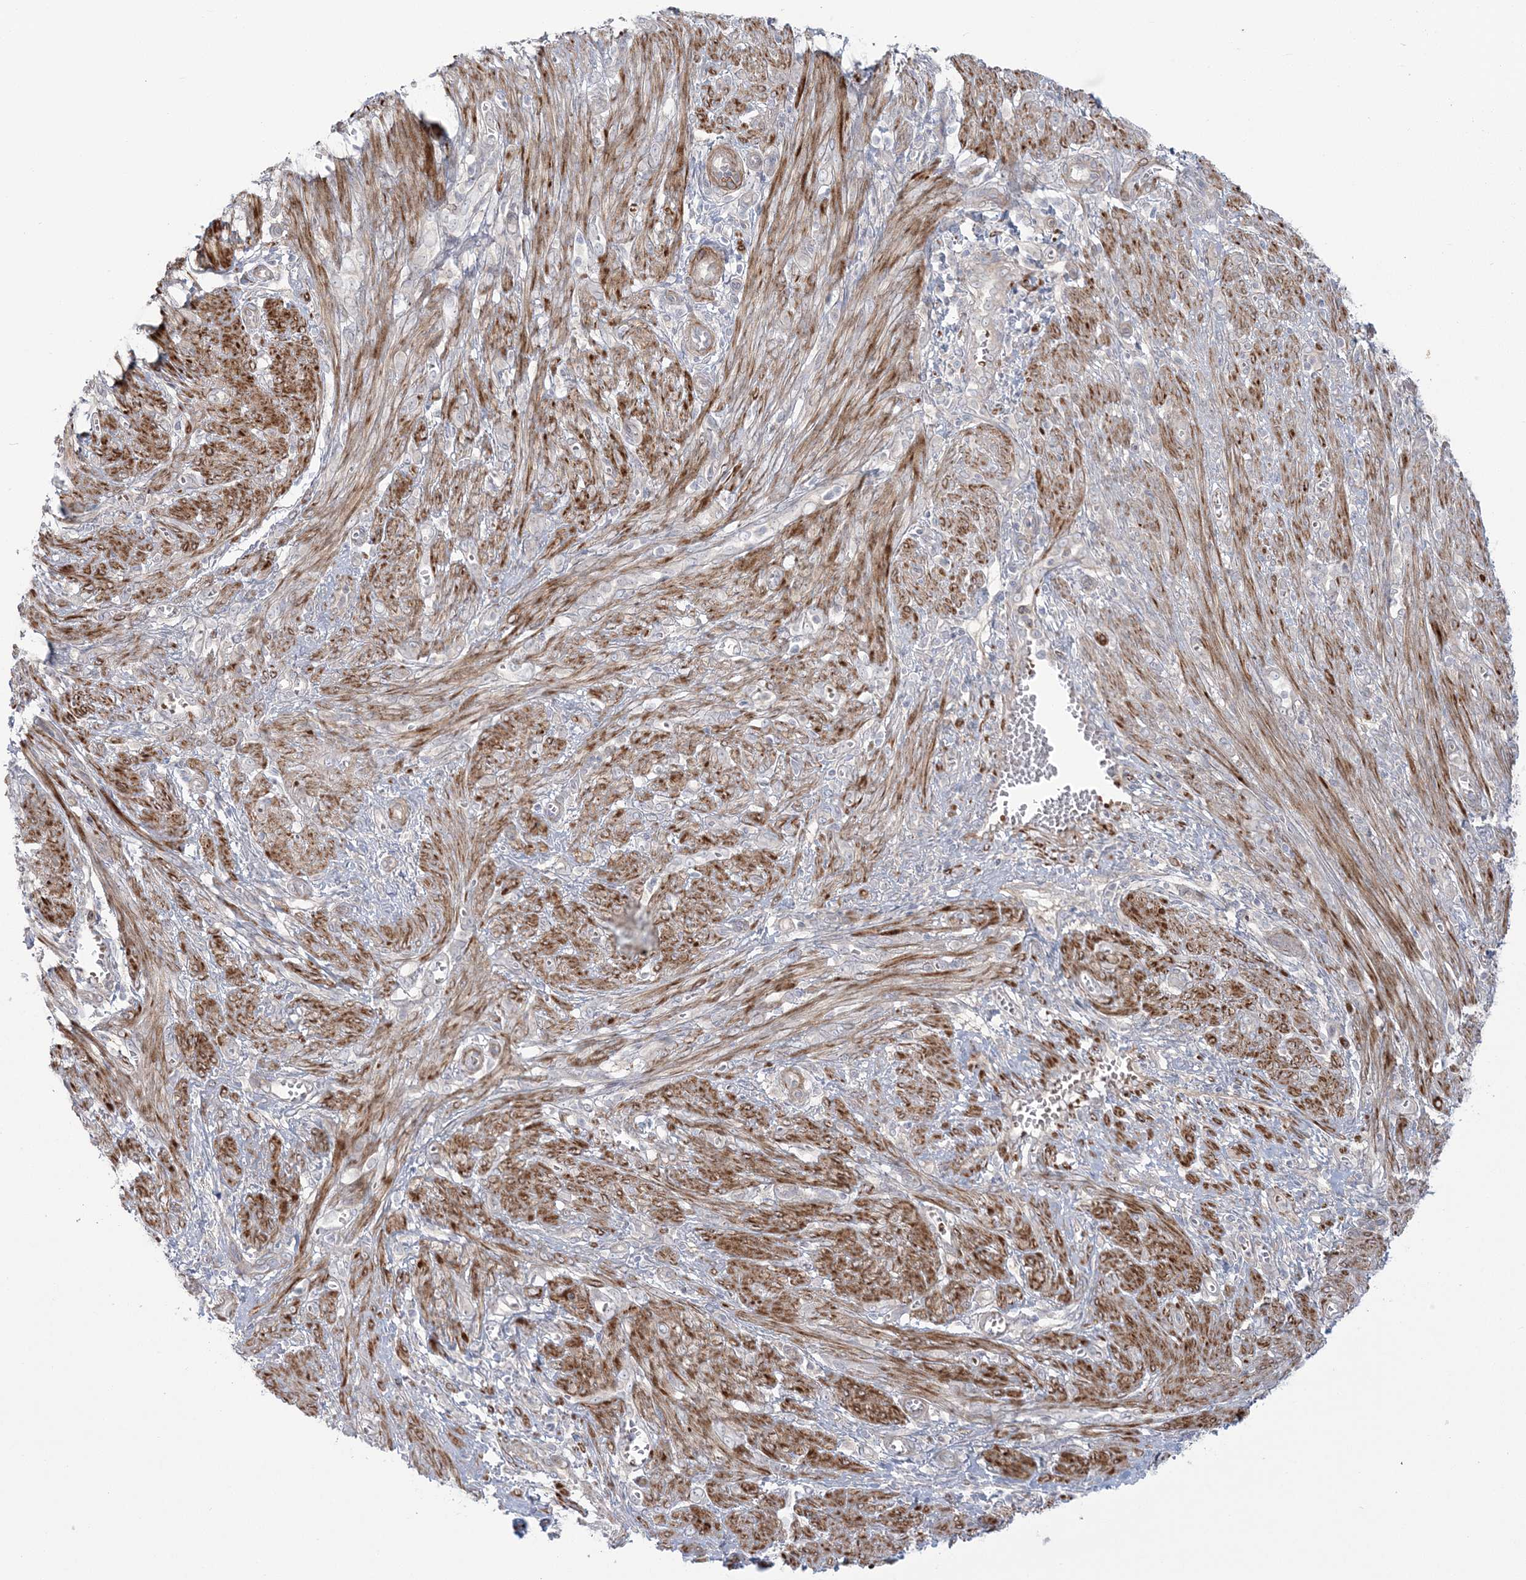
{"staining": {"intensity": "weak", "quantity": "<25%", "location": "cytoplasmic/membranous"}, "tissue": "endometrial cancer", "cell_type": "Tumor cells", "image_type": "cancer", "snomed": [{"axis": "morphology", "description": "Adenocarcinoma, NOS"}, {"axis": "topography", "description": "Endometrium"}], "caption": "IHC image of endometrial adenocarcinoma stained for a protein (brown), which displays no staining in tumor cells.", "gene": "NUDT9", "patient": {"sex": "female", "age": 51}}